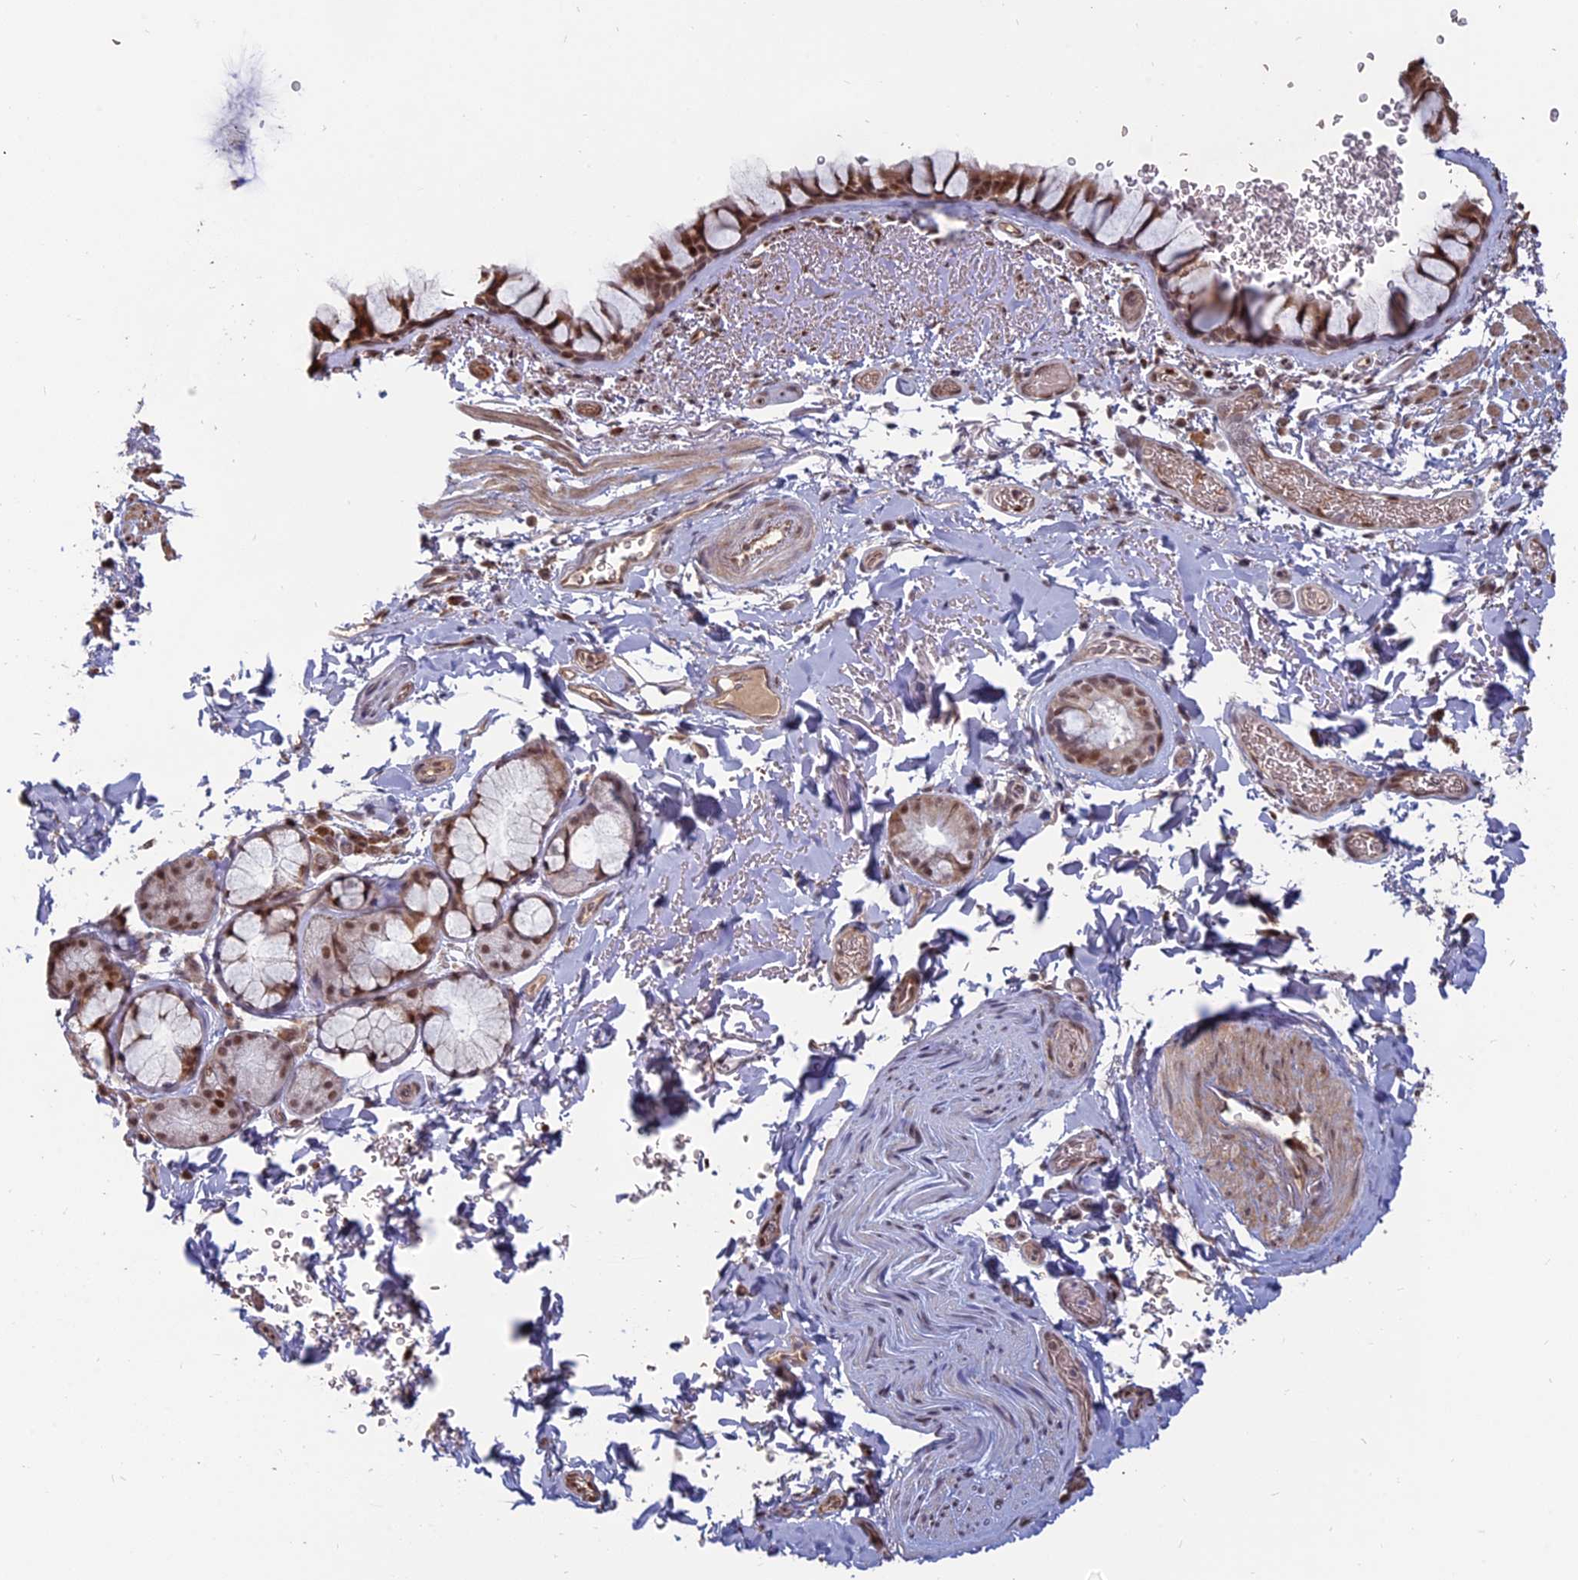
{"staining": {"intensity": "moderate", "quantity": ">75%", "location": "cytoplasmic/membranous,nuclear"}, "tissue": "bronchus", "cell_type": "Respiratory epithelial cells", "image_type": "normal", "snomed": [{"axis": "morphology", "description": "Normal tissue, NOS"}, {"axis": "topography", "description": "Bronchus"}], "caption": "The histopathology image reveals a brown stain indicating the presence of a protein in the cytoplasmic/membranous,nuclear of respiratory epithelial cells in bronchus.", "gene": "MFAP1", "patient": {"sex": "male", "age": 65}}